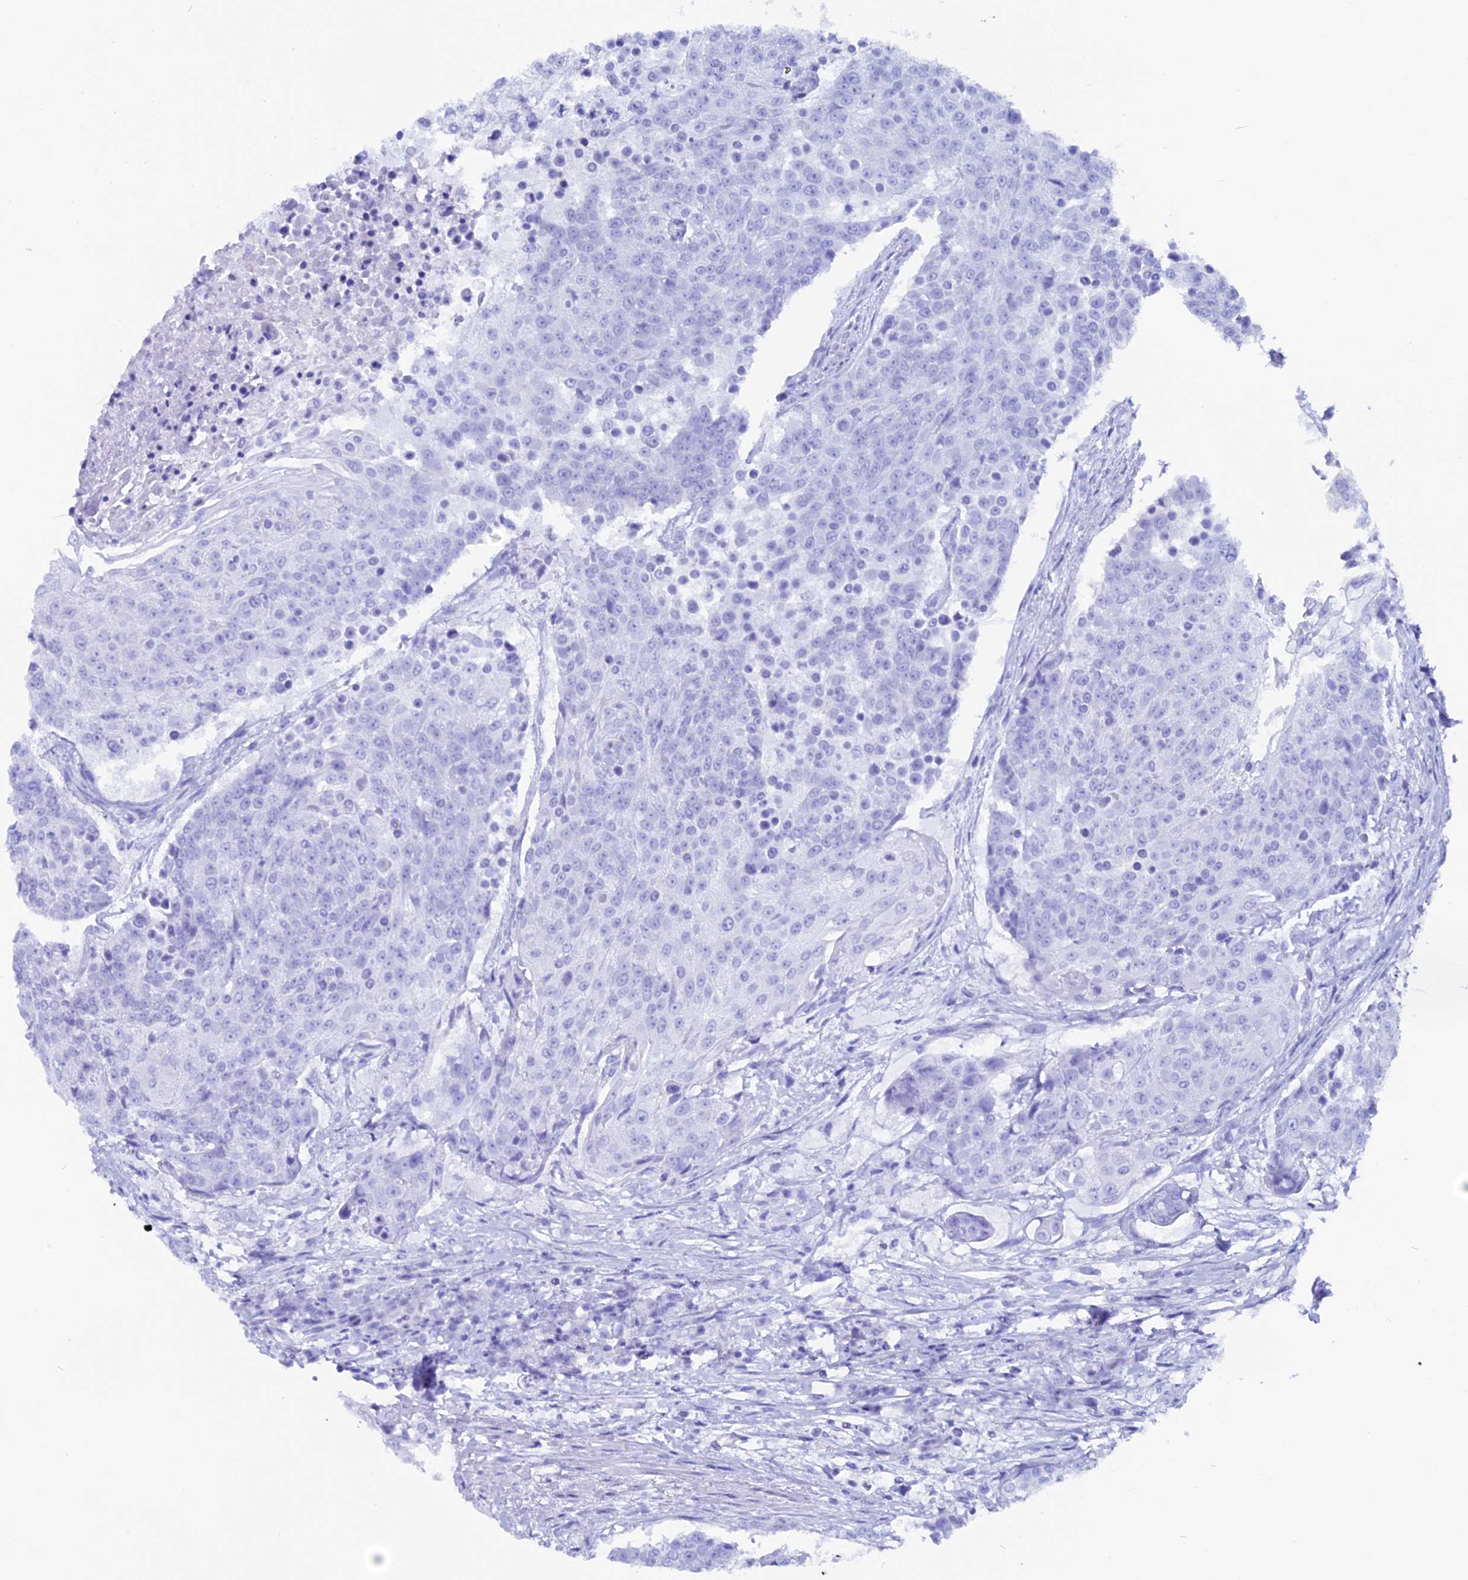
{"staining": {"intensity": "negative", "quantity": "none", "location": "none"}, "tissue": "urothelial cancer", "cell_type": "Tumor cells", "image_type": "cancer", "snomed": [{"axis": "morphology", "description": "Urothelial carcinoma, High grade"}, {"axis": "topography", "description": "Urinary bladder"}], "caption": "Immunohistochemistry (IHC) micrograph of neoplastic tissue: high-grade urothelial carcinoma stained with DAB (3,3'-diaminobenzidine) shows no significant protein positivity in tumor cells. (DAB (3,3'-diaminobenzidine) immunohistochemistry (IHC), high magnification).", "gene": "ANKRD29", "patient": {"sex": "female", "age": 63}}